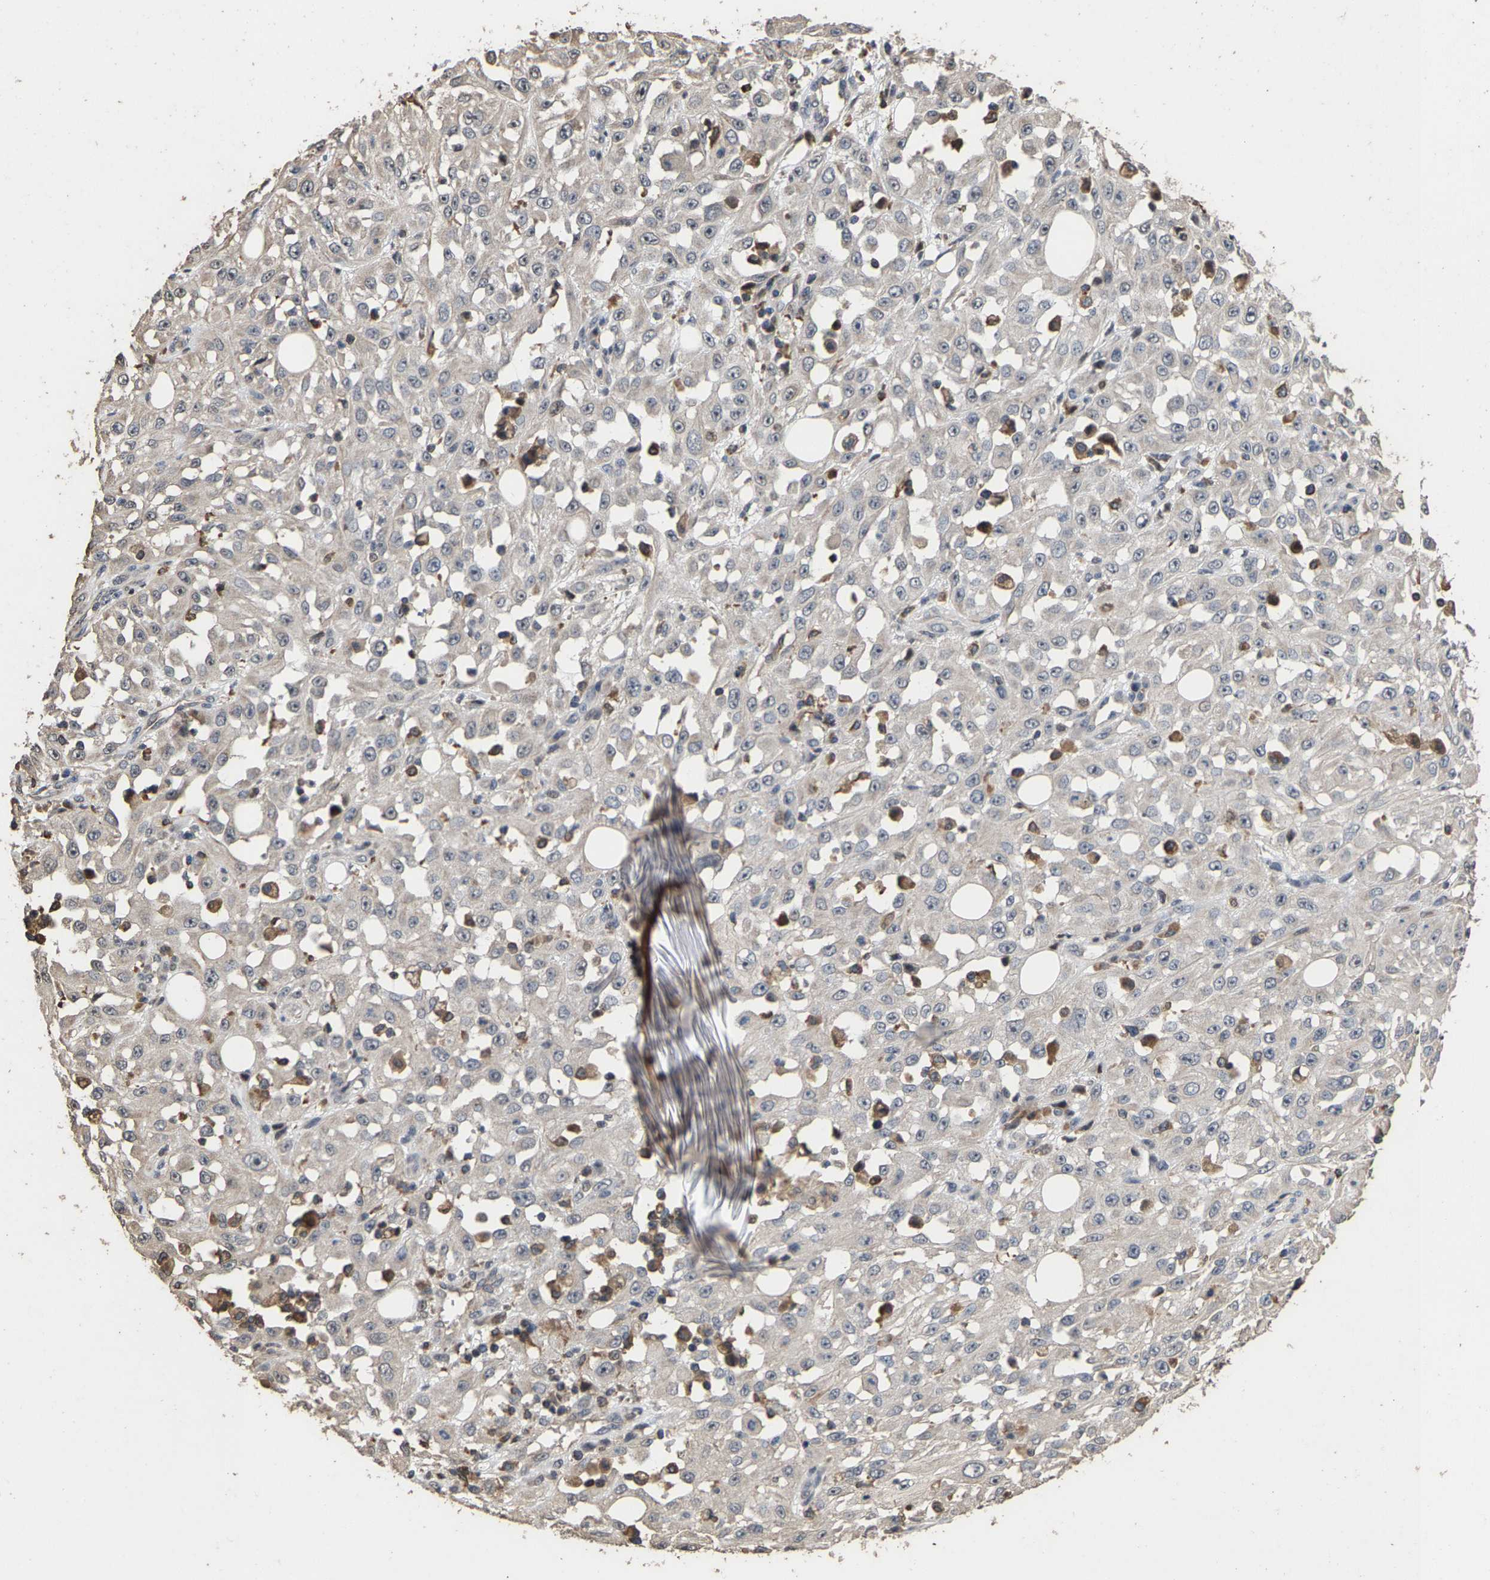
{"staining": {"intensity": "negative", "quantity": "none", "location": "none"}, "tissue": "skin cancer", "cell_type": "Tumor cells", "image_type": "cancer", "snomed": [{"axis": "morphology", "description": "Squamous cell carcinoma, NOS"}, {"axis": "morphology", "description": "Squamous cell carcinoma, metastatic, NOS"}, {"axis": "topography", "description": "Skin"}, {"axis": "topography", "description": "Lymph node"}], "caption": "The micrograph exhibits no significant staining in tumor cells of skin cancer (squamous cell carcinoma).", "gene": "TDRKH", "patient": {"sex": "male", "age": 75}}